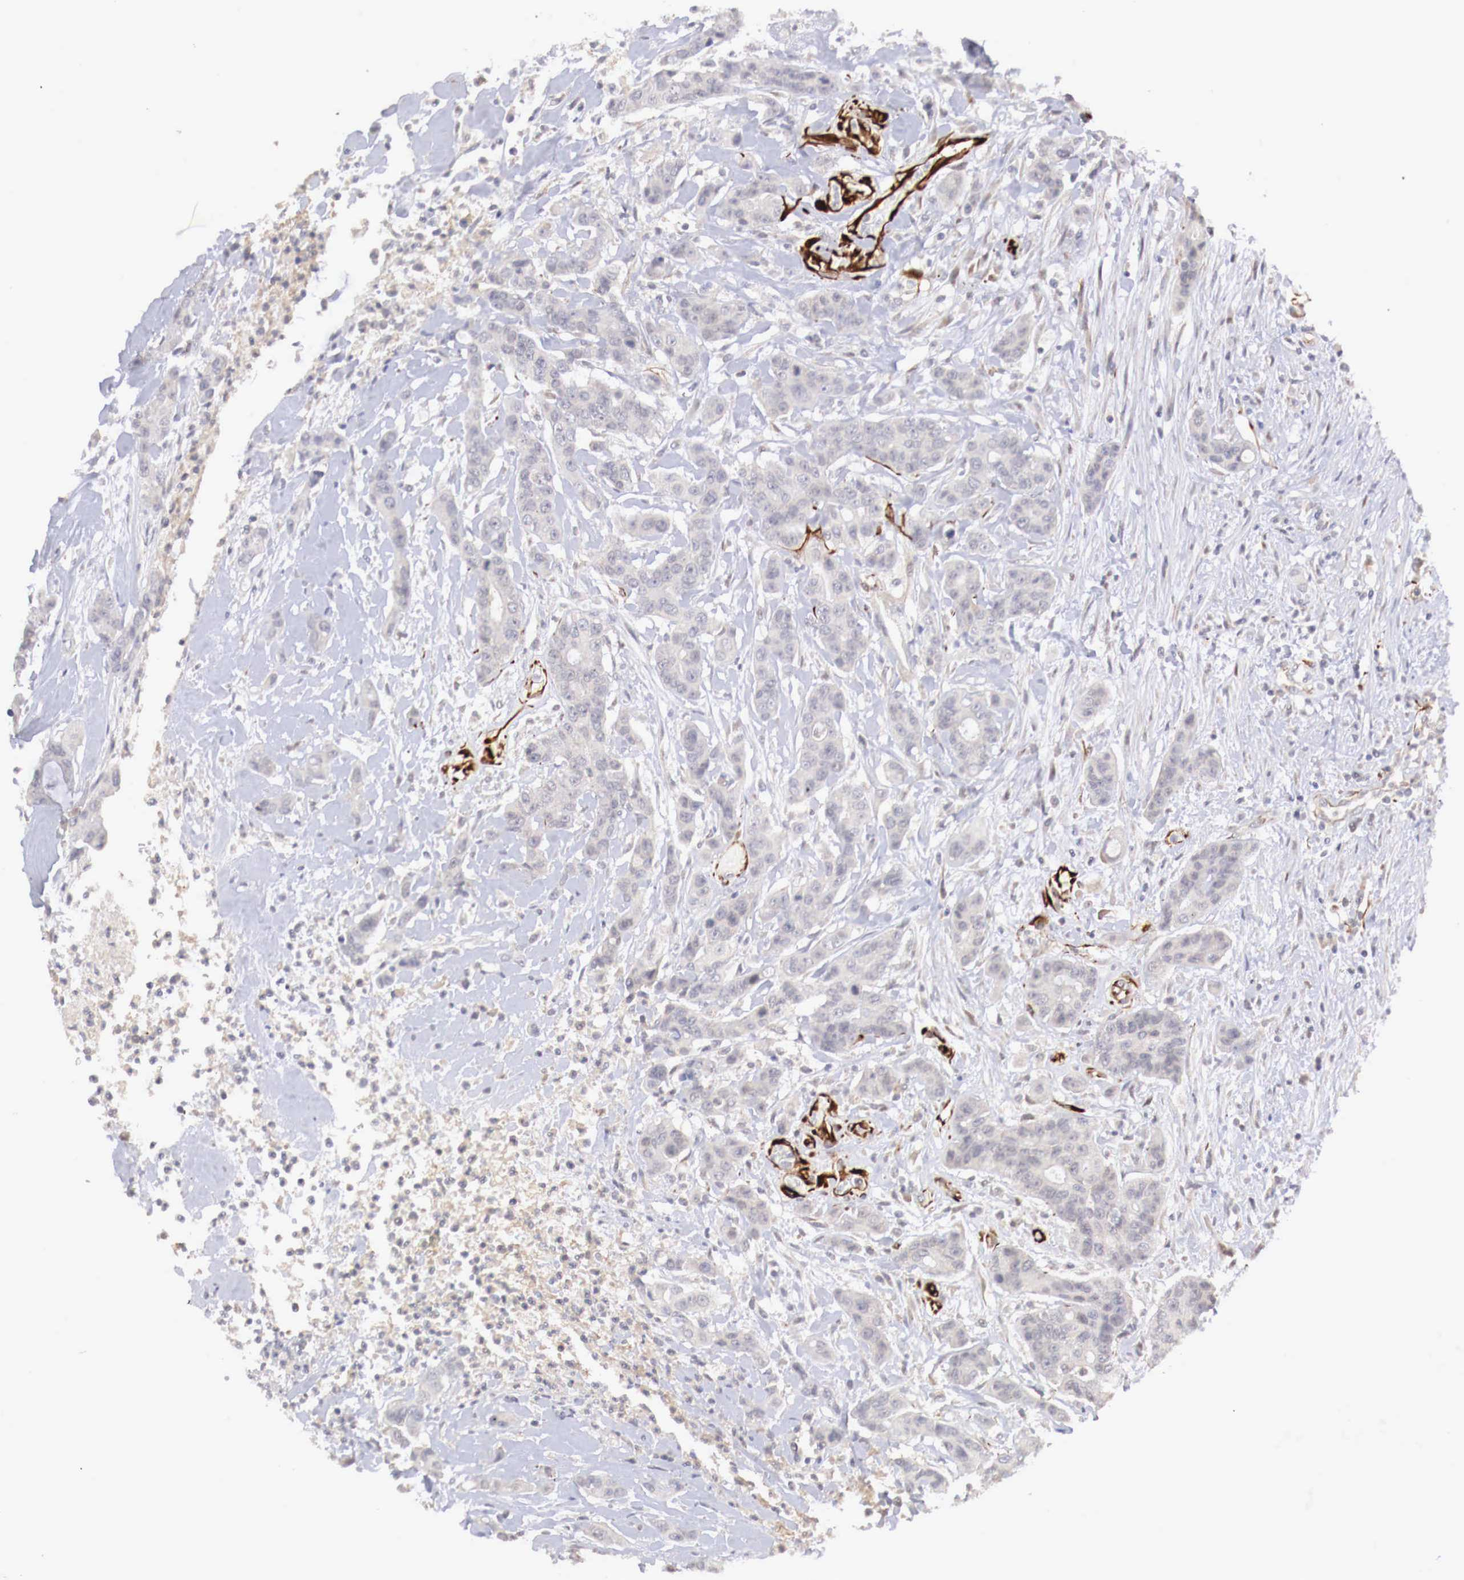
{"staining": {"intensity": "negative", "quantity": "none", "location": "none"}, "tissue": "colorectal cancer", "cell_type": "Tumor cells", "image_type": "cancer", "snomed": [{"axis": "morphology", "description": "Adenocarcinoma, NOS"}, {"axis": "topography", "description": "Colon"}], "caption": "The photomicrograph shows no significant expression in tumor cells of colorectal cancer (adenocarcinoma).", "gene": "WT1", "patient": {"sex": "female", "age": 70}}